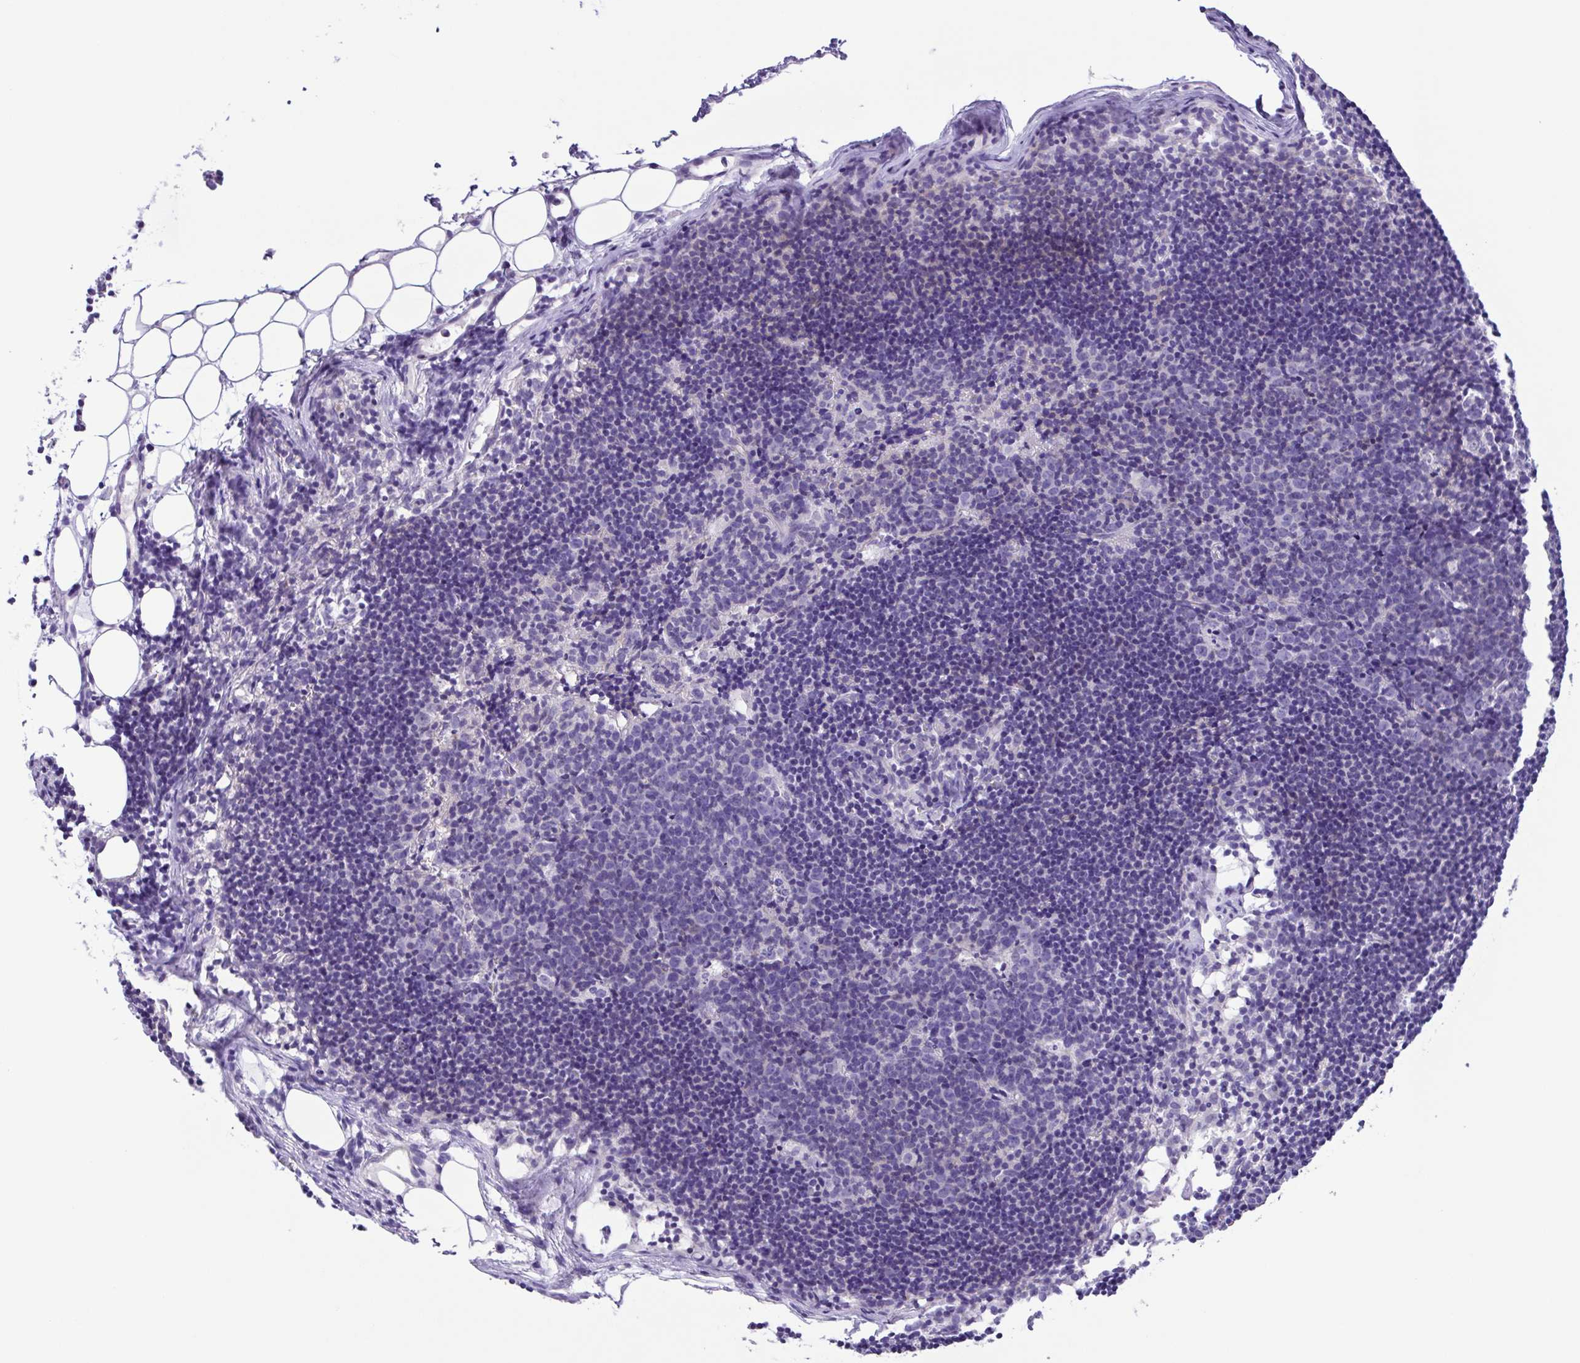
{"staining": {"intensity": "negative", "quantity": "none", "location": "none"}, "tissue": "lymph node", "cell_type": "Germinal center cells", "image_type": "normal", "snomed": [{"axis": "morphology", "description": "Normal tissue, NOS"}, {"axis": "topography", "description": "Lymph node"}], "caption": "An immunohistochemistry micrograph of unremarkable lymph node is shown. There is no staining in germinal center cells of lymph node. (DAB immunohistochemistry, high magnification).", "gene": "ISM2", "patient": {"sex": "female", "age": 41}}